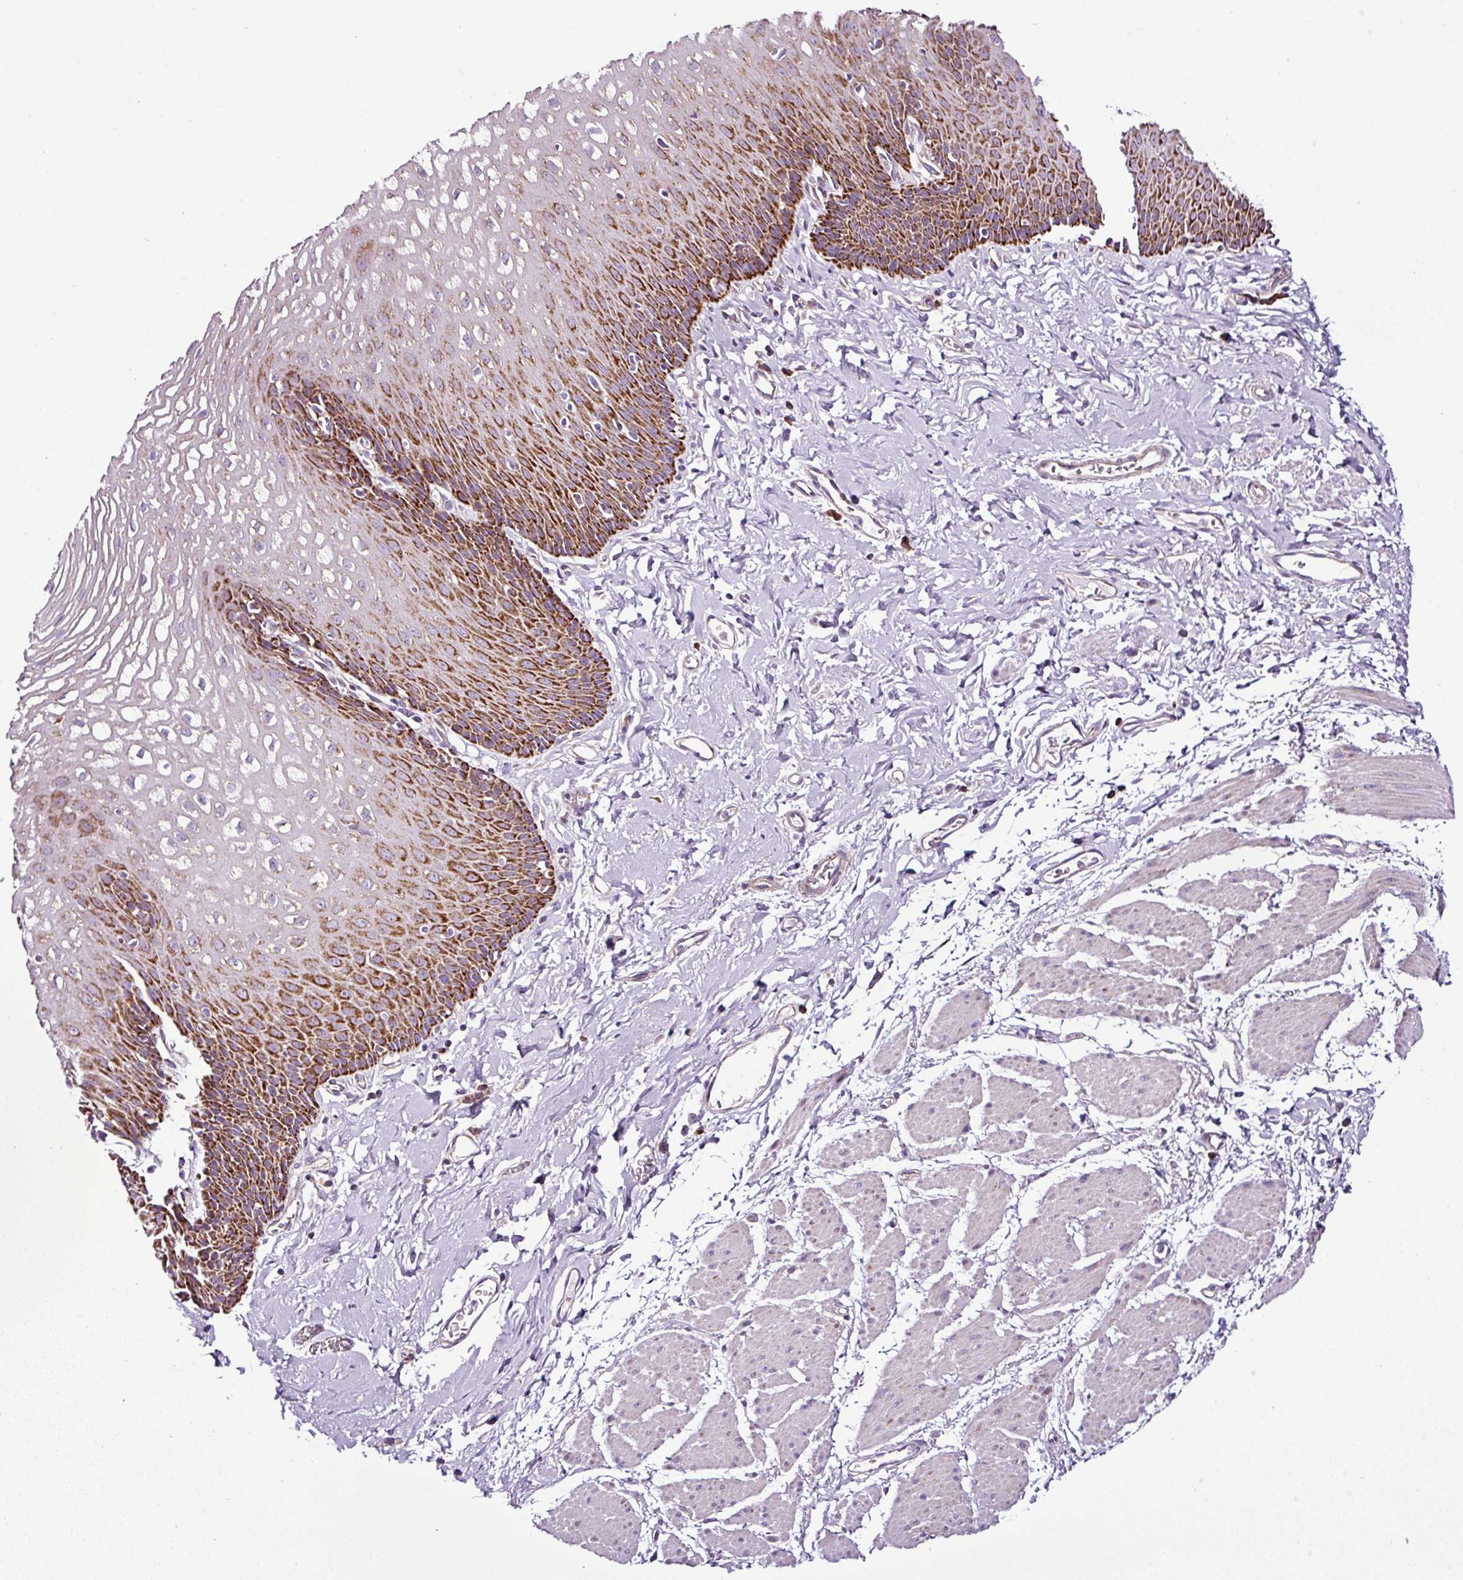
{"staining": {"intensity": "strong", "quantity": ">75%", "location": "cytoplasmic/membranous"}, "tissue": "esophagus", "cell_type": "Squamous epithelial cells", "image_type": "normal", "snomed": [{"axis": "morphology", "description": "Normal tissue, NOS"}, {"axis": "topography", "description": "Esophagus"}], "caption": "The immunohistochemical stain shows strong cytoplasmic/membranous positivity in squamous epithelial cells of benign esophagus.", "gene": "DPAGT1", "patient": {"sex": "male", "age": 70}}